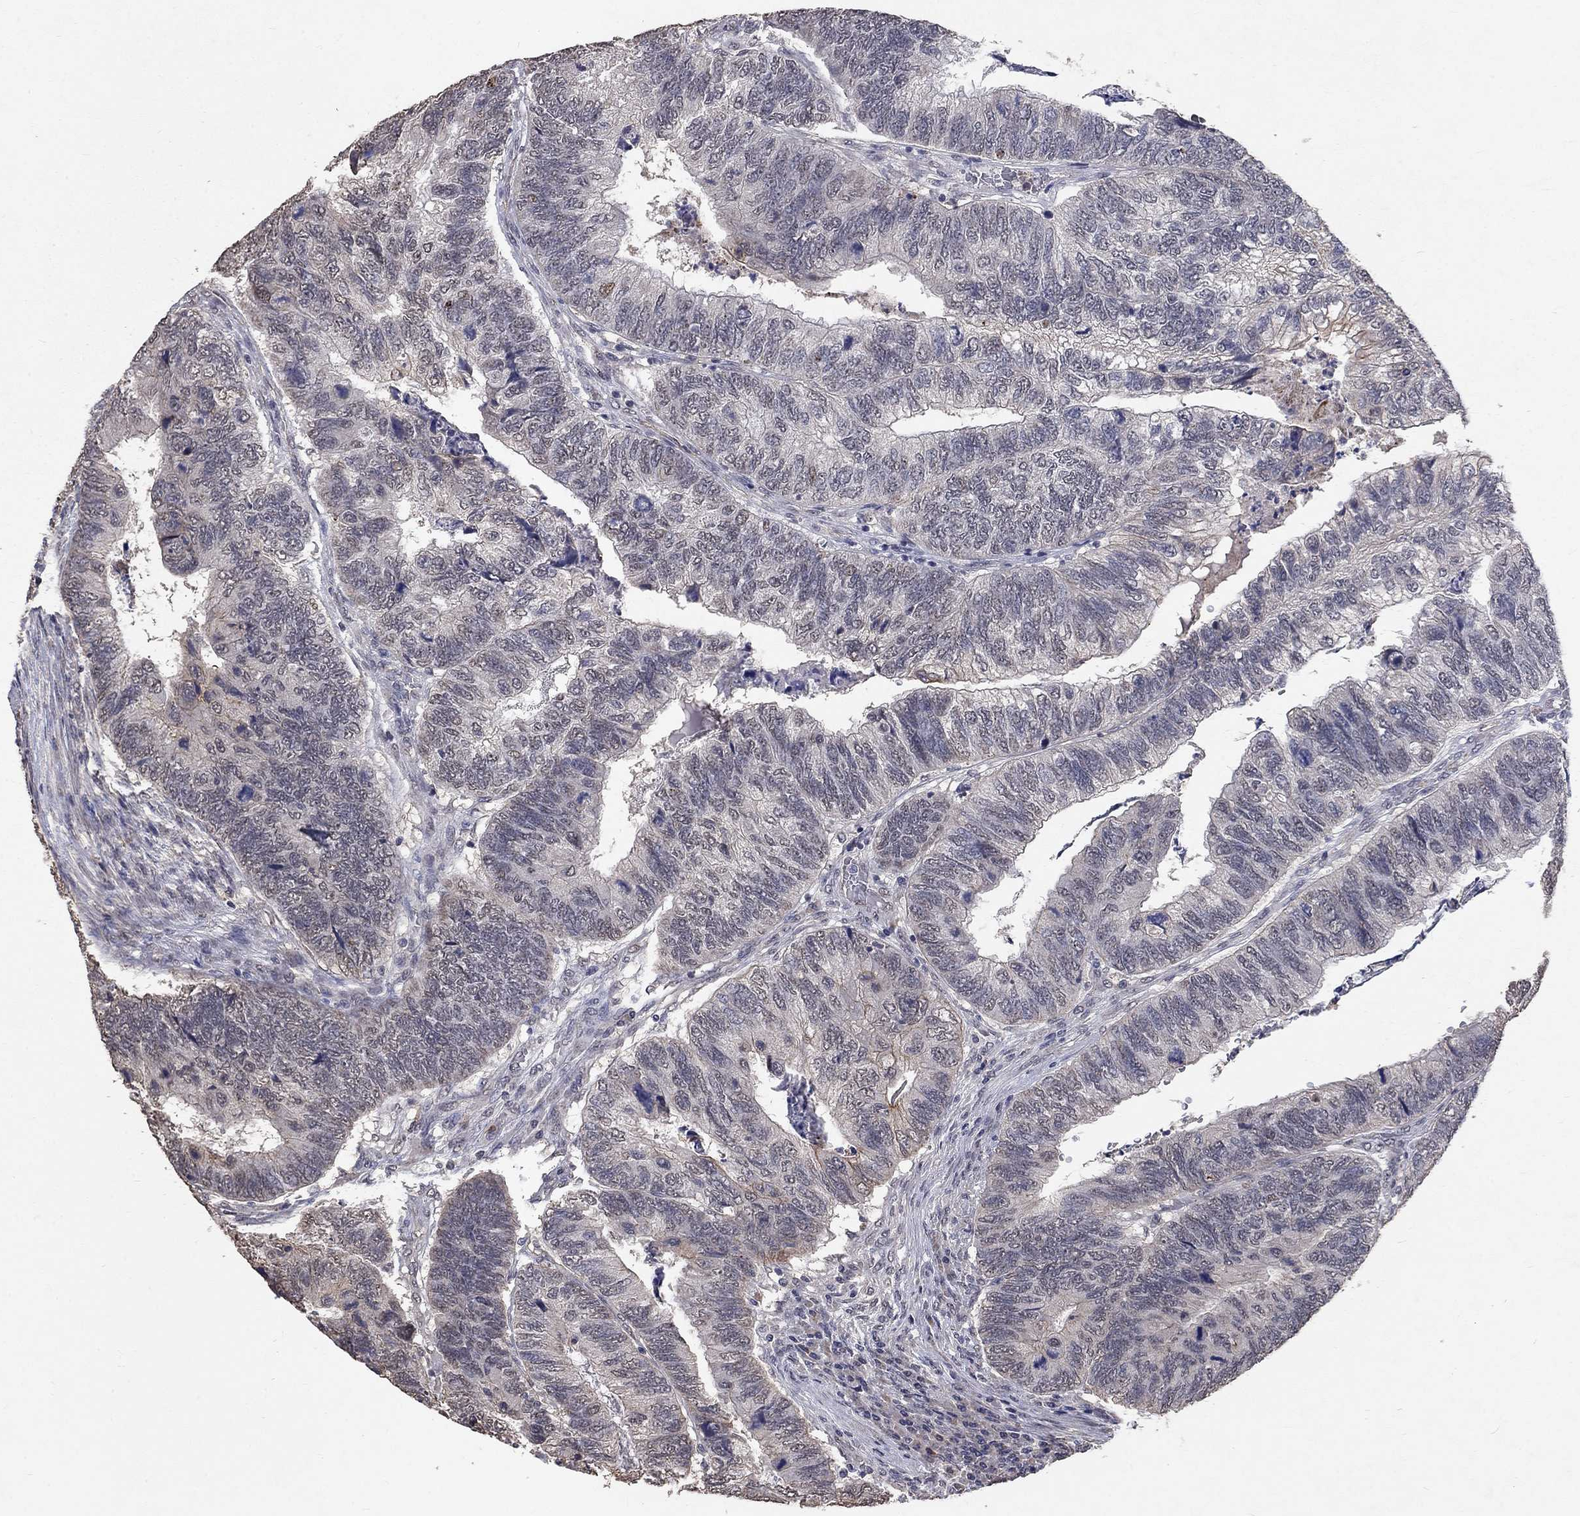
{"staining": {"intensity": "negative", "quantity": "none", "location": "none"}, "tissue": "colorectal cancer", "cell_type": "Tumor cells", "image_type": "cancer", "snomed": [{"axis": "morphology", "description": "Adenocarcinoma, NOS"}, {"axis": "topography", "description": "Colon"}], "caption": "There is no significant positivity in tumor cells of adenocarcinoma (colorectal). (DAB (3,3'-diaminobenzidine) immunohistochemistry visualized using brightfield microscopy, high magnification).", "gene": "CHST5", "patient": {"sex": "female", "age": 67}}